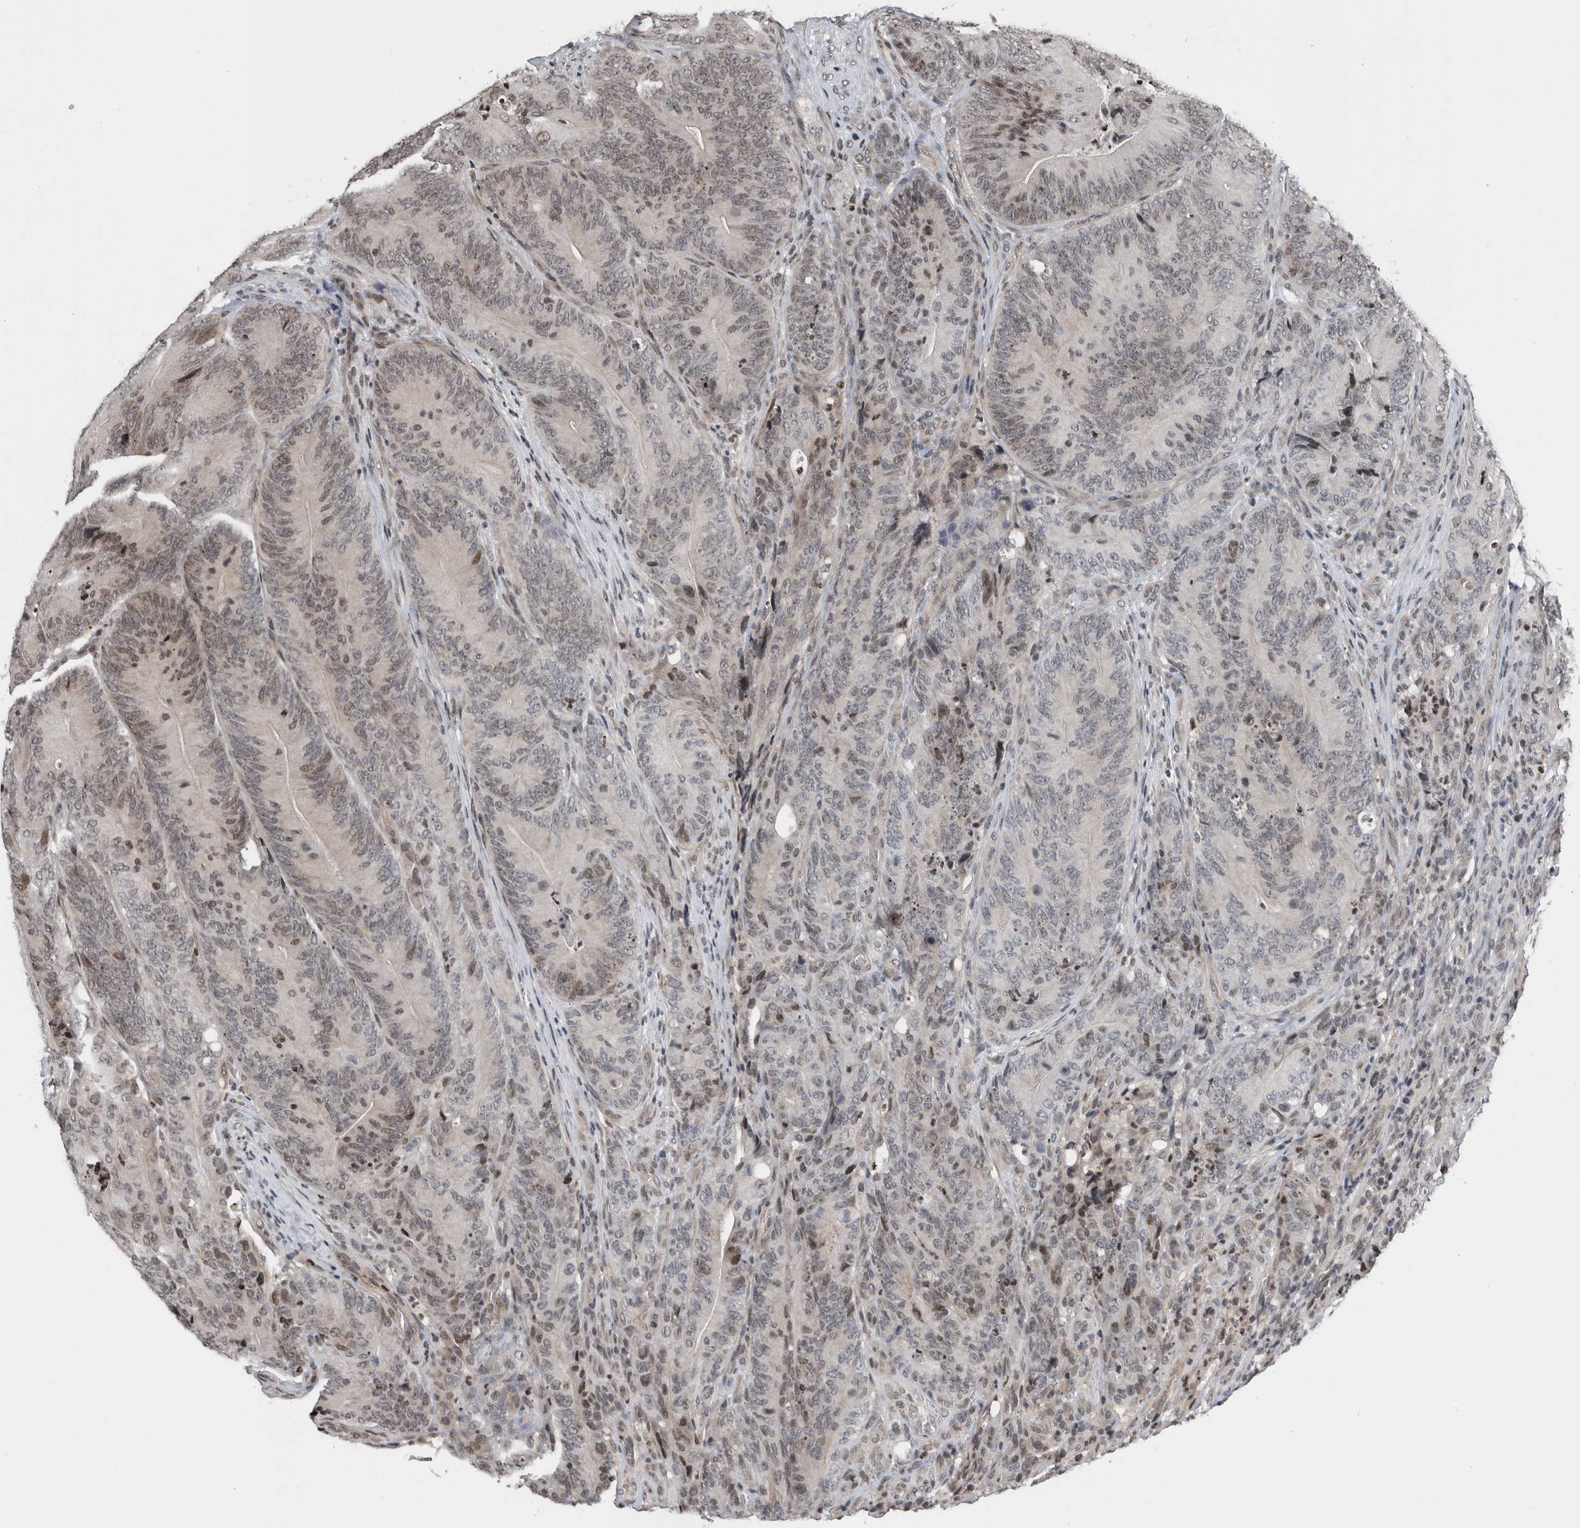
{"staining": {"intensity": "moderate", "quantity": "25%-75%", "location": "nuclear"}, "tissue": "colorectal cancer", "cell_type": "Tumor cells", "image_type": "cancer", "snomed": [{"axis": "morphology", "description": "Normal tissue, NOS"}, {"axis": "topography", "description": "Colon"}], "caption": "Human colorectal cancer stained for a protein (brown) displays moderate nuclear positive staining in about 25%-75% of tumor cells.", "gene": "SNRNP48", "patient": {"sex": "female", "age": 82}}